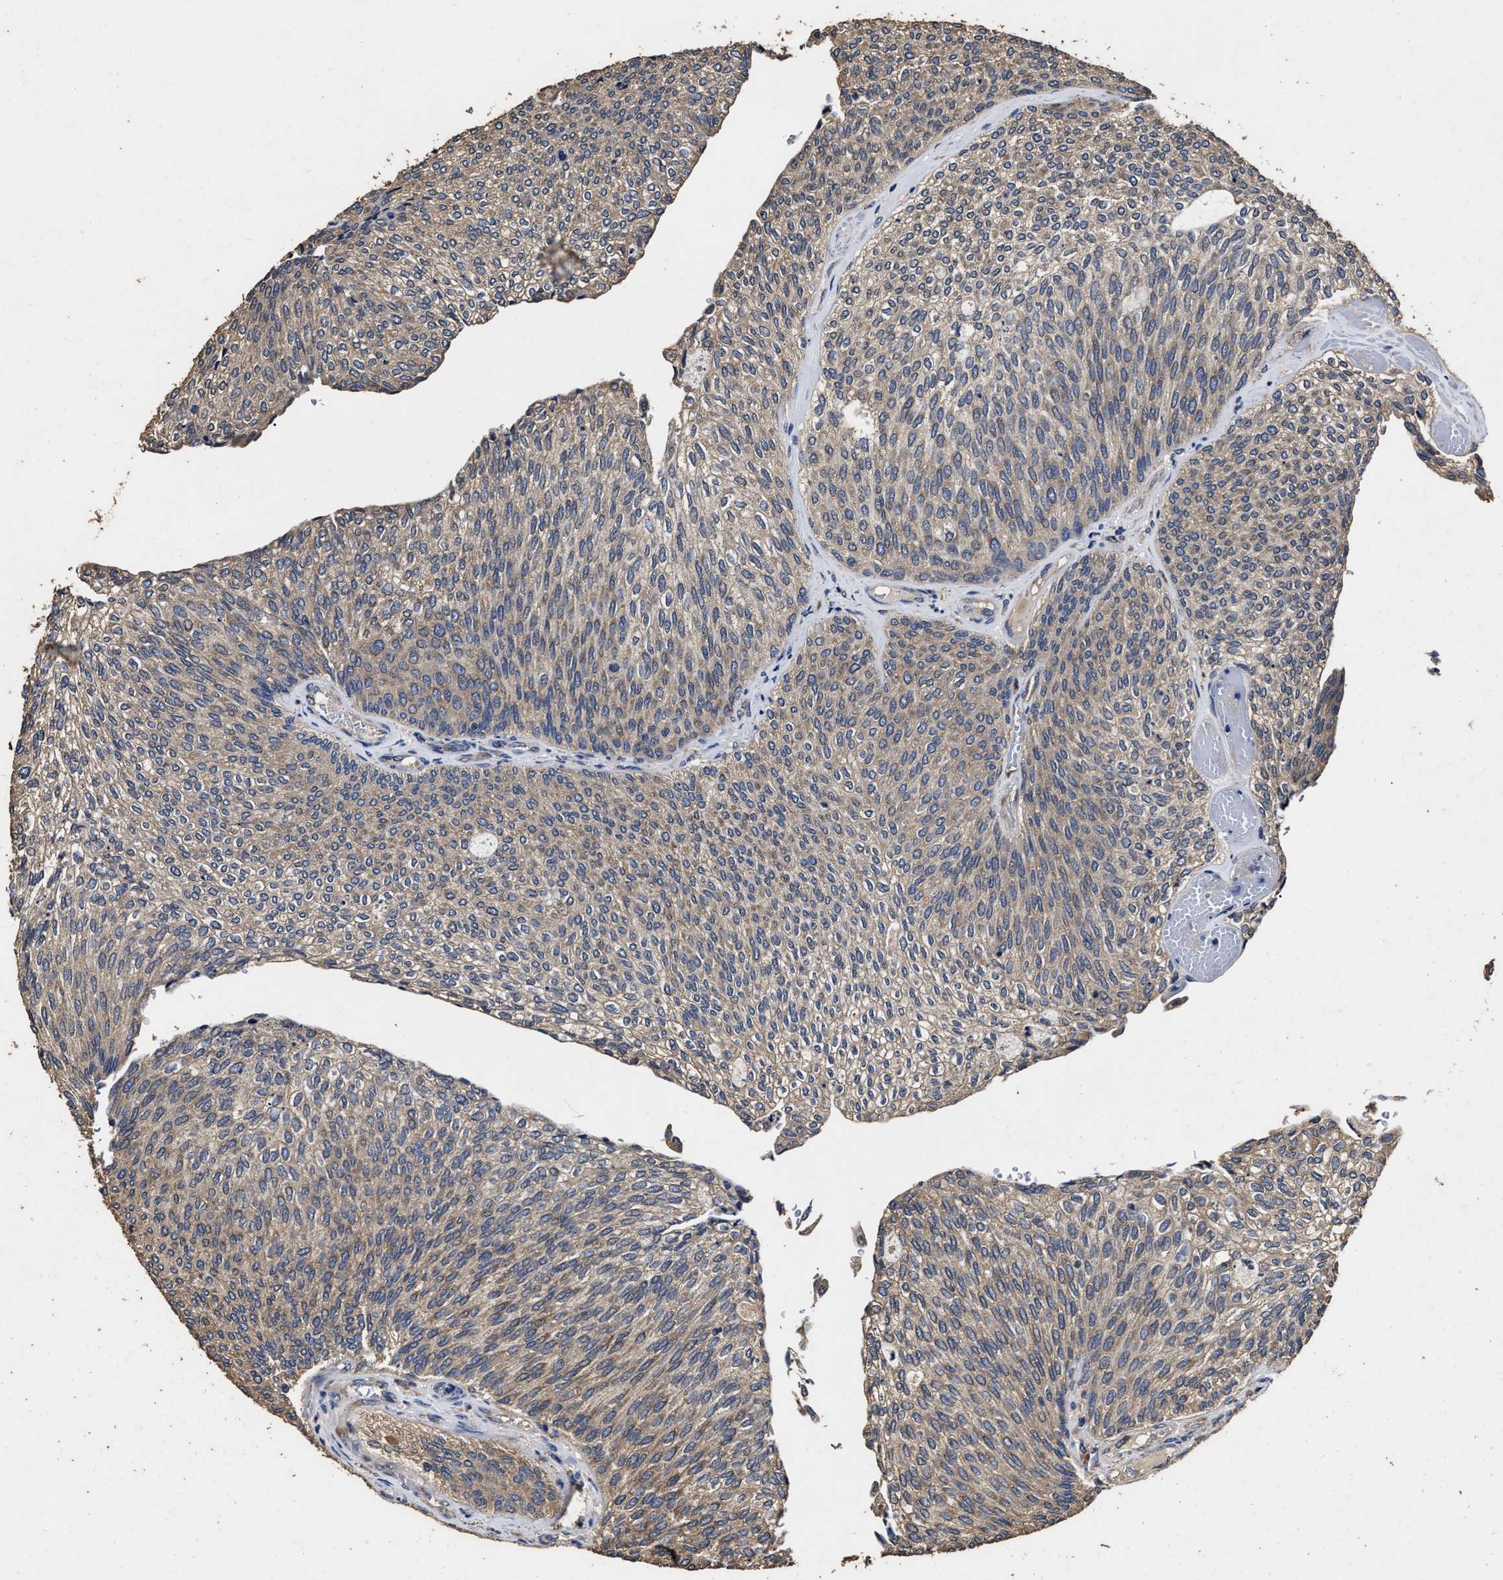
{"staining": {"intensity": "weak", "quantity": ">75%", "location": "cytoplasmic/membranous"}, "tissue": "urothelial cancer", "cell_type": "Tumor cells", "image_type": "cancer", "snomed": [{"axis": "morphology", "description": "Urothelial carcinoma, Low grade"}, {"axis": "topography", "description": "Urinary bladder"}], "caption": "Human urothelial carcinoma (low-grade) stained for a protein (brown) displays weak cytoplasmic/membranous positive staining in about >75% of tumor cells.", "gene": "PPM1K", "patient": {"sex": "female", "age": 79}}